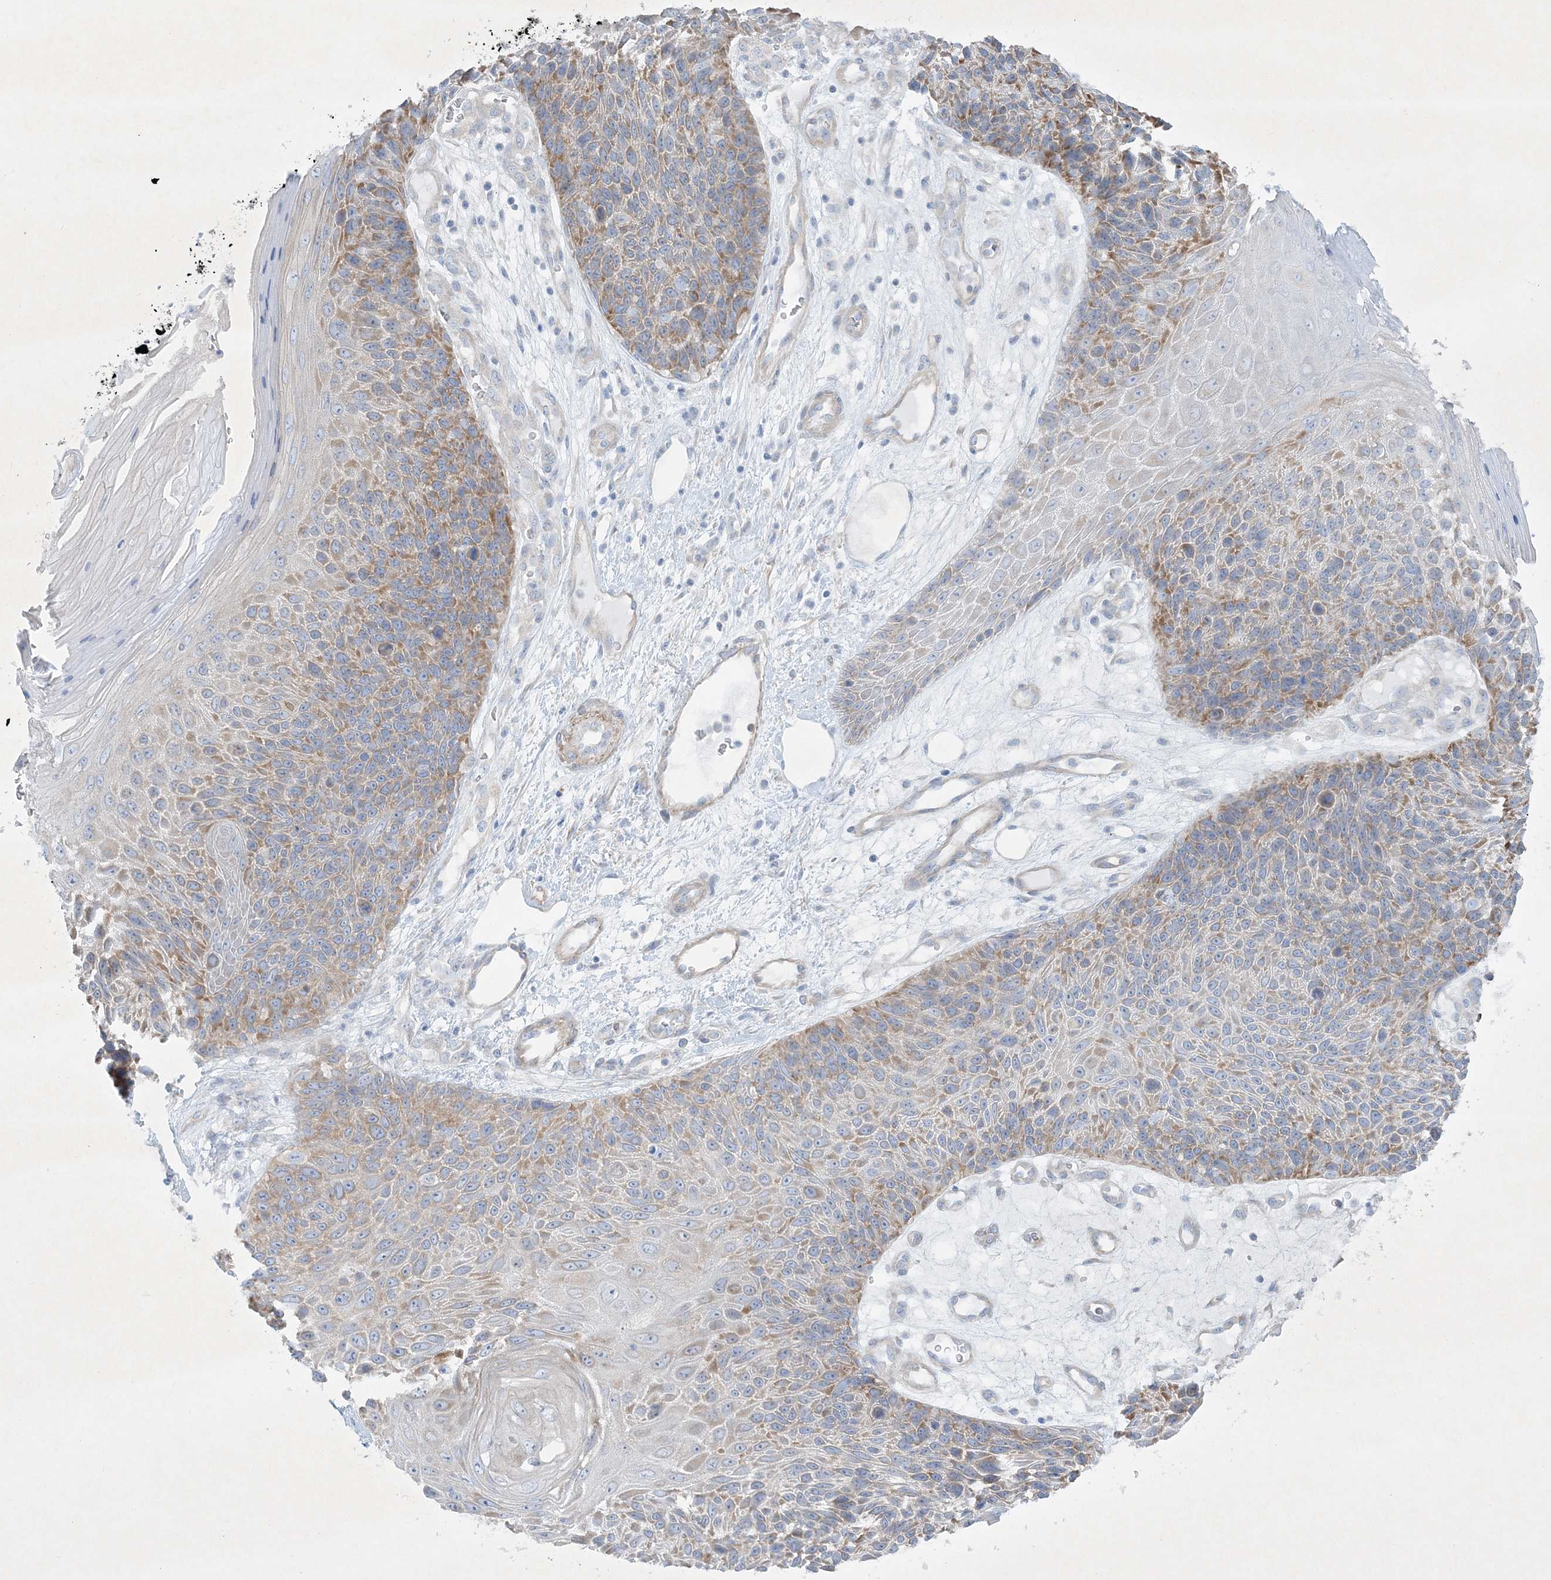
{"staining": {"intensity": "moderate", "quantity": "25%-75%", "location": "cytoplasmic/membranous"}, "tissue": "skin cancer", "cell_type": "Tumor cells", "image_type": "cancer", "snomed": [{"axis": "morphology", "description": "Squamous cell carcinoma, NOS"}, {"axis": "topography", "description": "Skin"}], "caption": "Moderate cytoplasmic/membranous staining is appreciated in about 25%-75% of tumor cells in skin cancer (squamous cell carcinoma).", "gene": "FARSB", "patient": {"sex": "female", "age": 88}}